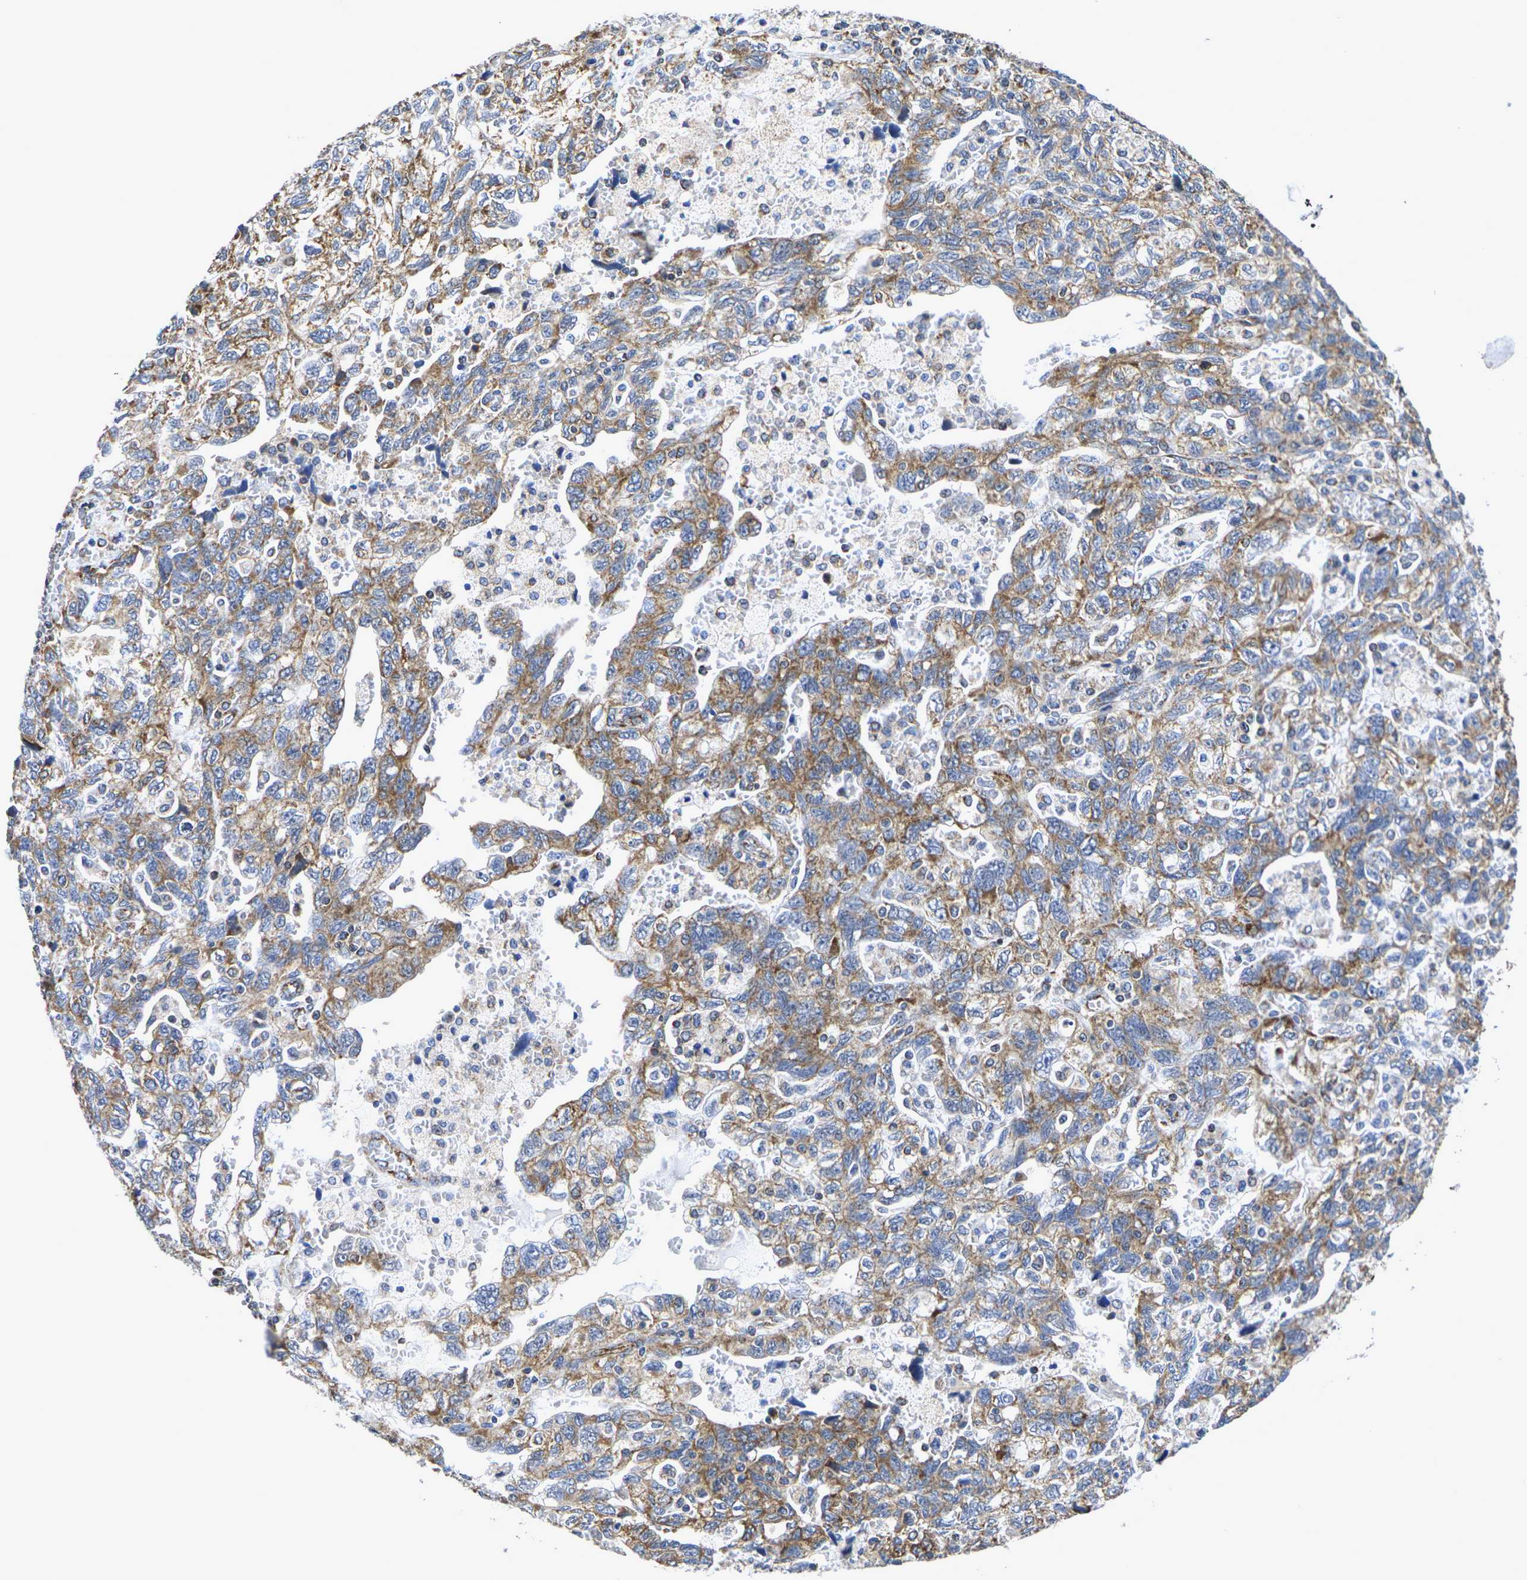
{"staining": {"intensity": "moderate", "quantity": ">75%", "location": "cytoplasmic/membranous"}, "tissue": "ovarian cancer", "cell_type": "Tumor cells", "image_type": "cancer", "snomed": [{"axis": "morphology", "description": "Carcinoma, NOS"}, {"axis": "morphology", "description": "Cystadenocarcinoma, serous, NOS"}, {"axis": "topography", "description": "Ovary"}], "caption": "Ovarian serous cystadenocarcinoma stained with a protein marker reveals moderate staining in tumor cells.", "gene": "P2RY11", "patient": {"sex": "female", "age": 69}}